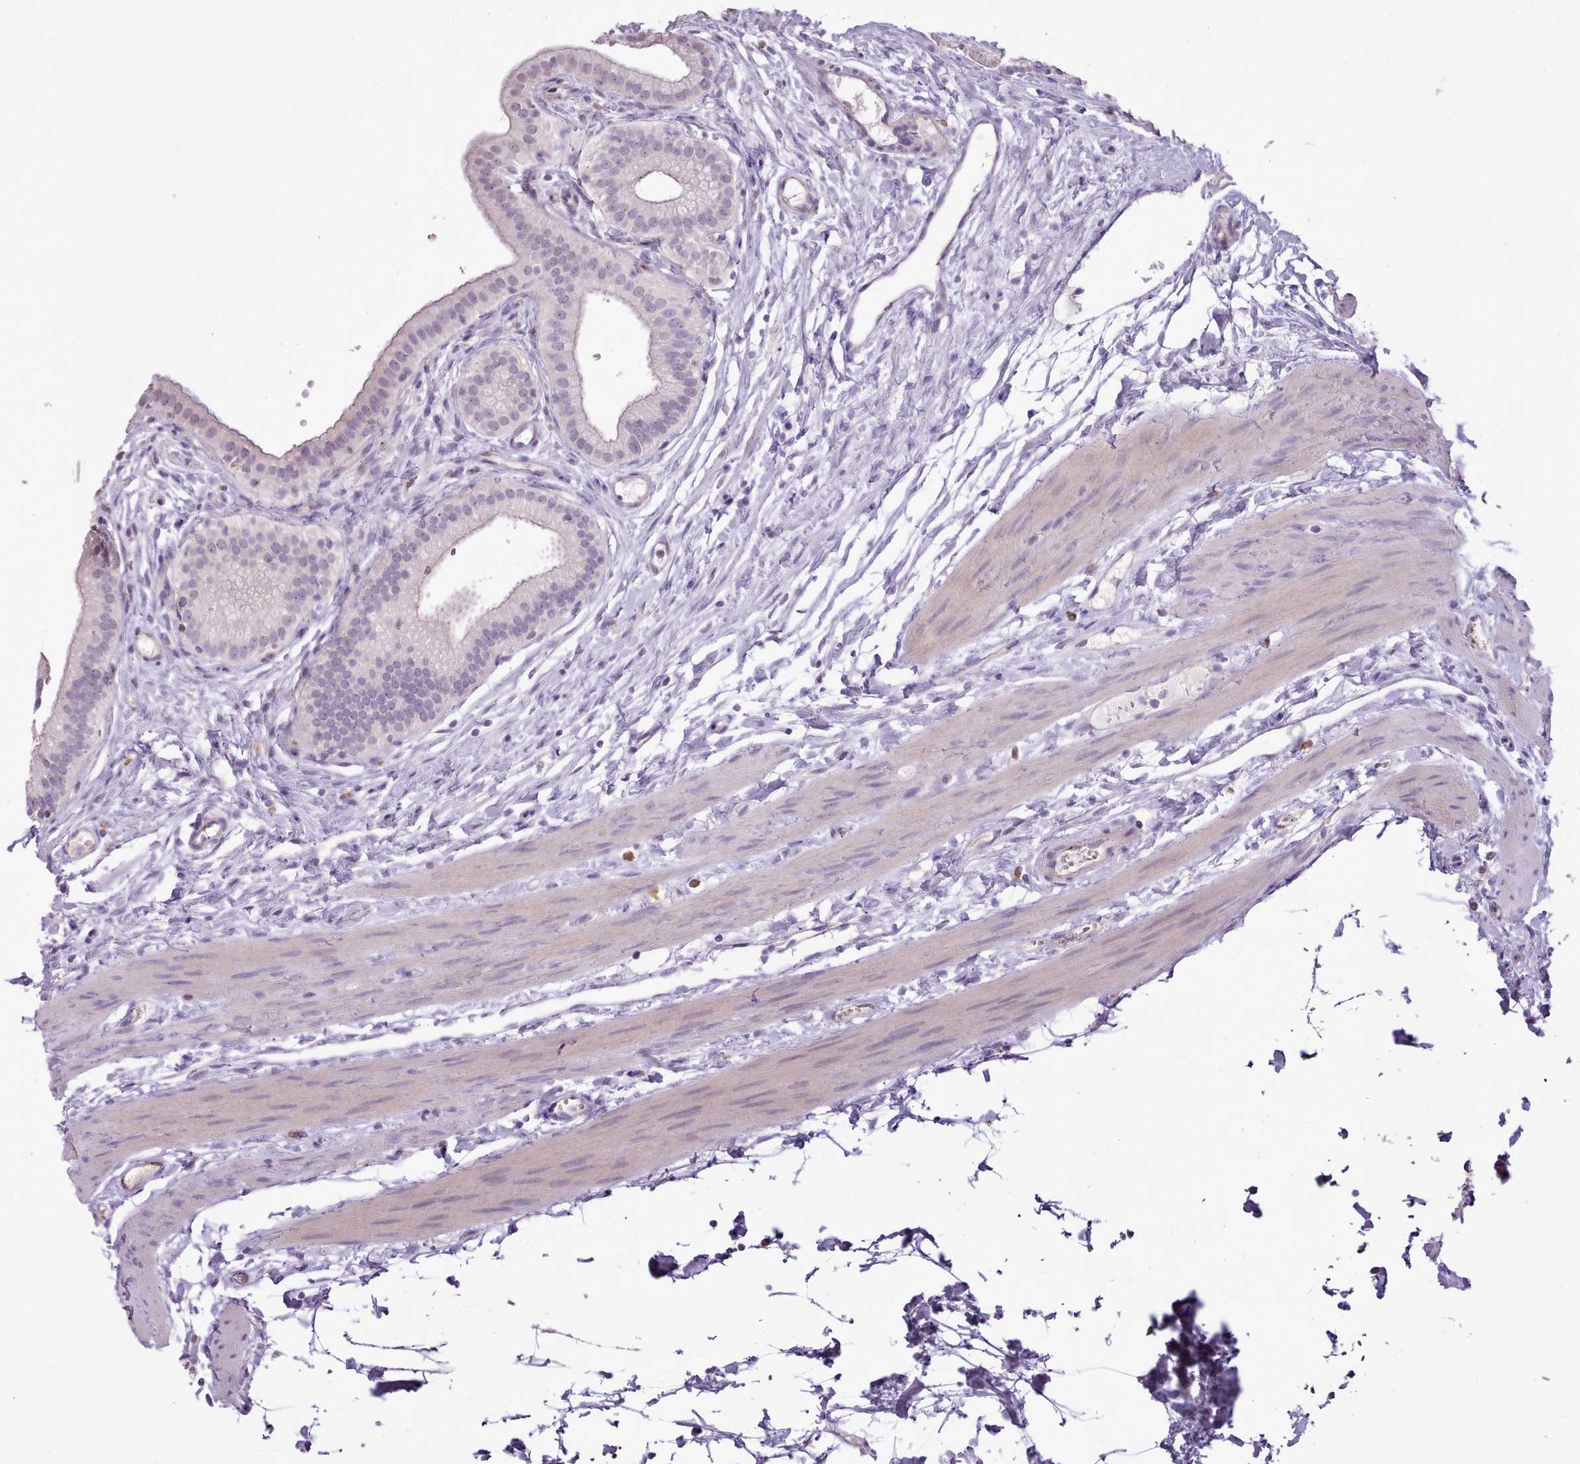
{"staining": {"intensity": "weak", "quantity": "<25%", "location": "cytoplasmic/membranous"}, "tissue": "gallbladder", "cell_type": "Glandular cells", "image_type": "normal", "snomed": [{"axis": "morphology", "description": "Normal tissue, NOS"}, {"axis": "topography", "description": "Gallbladder"}], "caption": "DAB immunohistochemical staining of normal gallbladder shows no significant staining in glandular cells. (Stains: DAB (3,3'-diaminobenzidine) IHC with hematoxylin counter stain, Microscopy: brightfield microscopy at high magnification).", "gene": "ATRAID", "patient": {"sex": "female", "age": 54}}